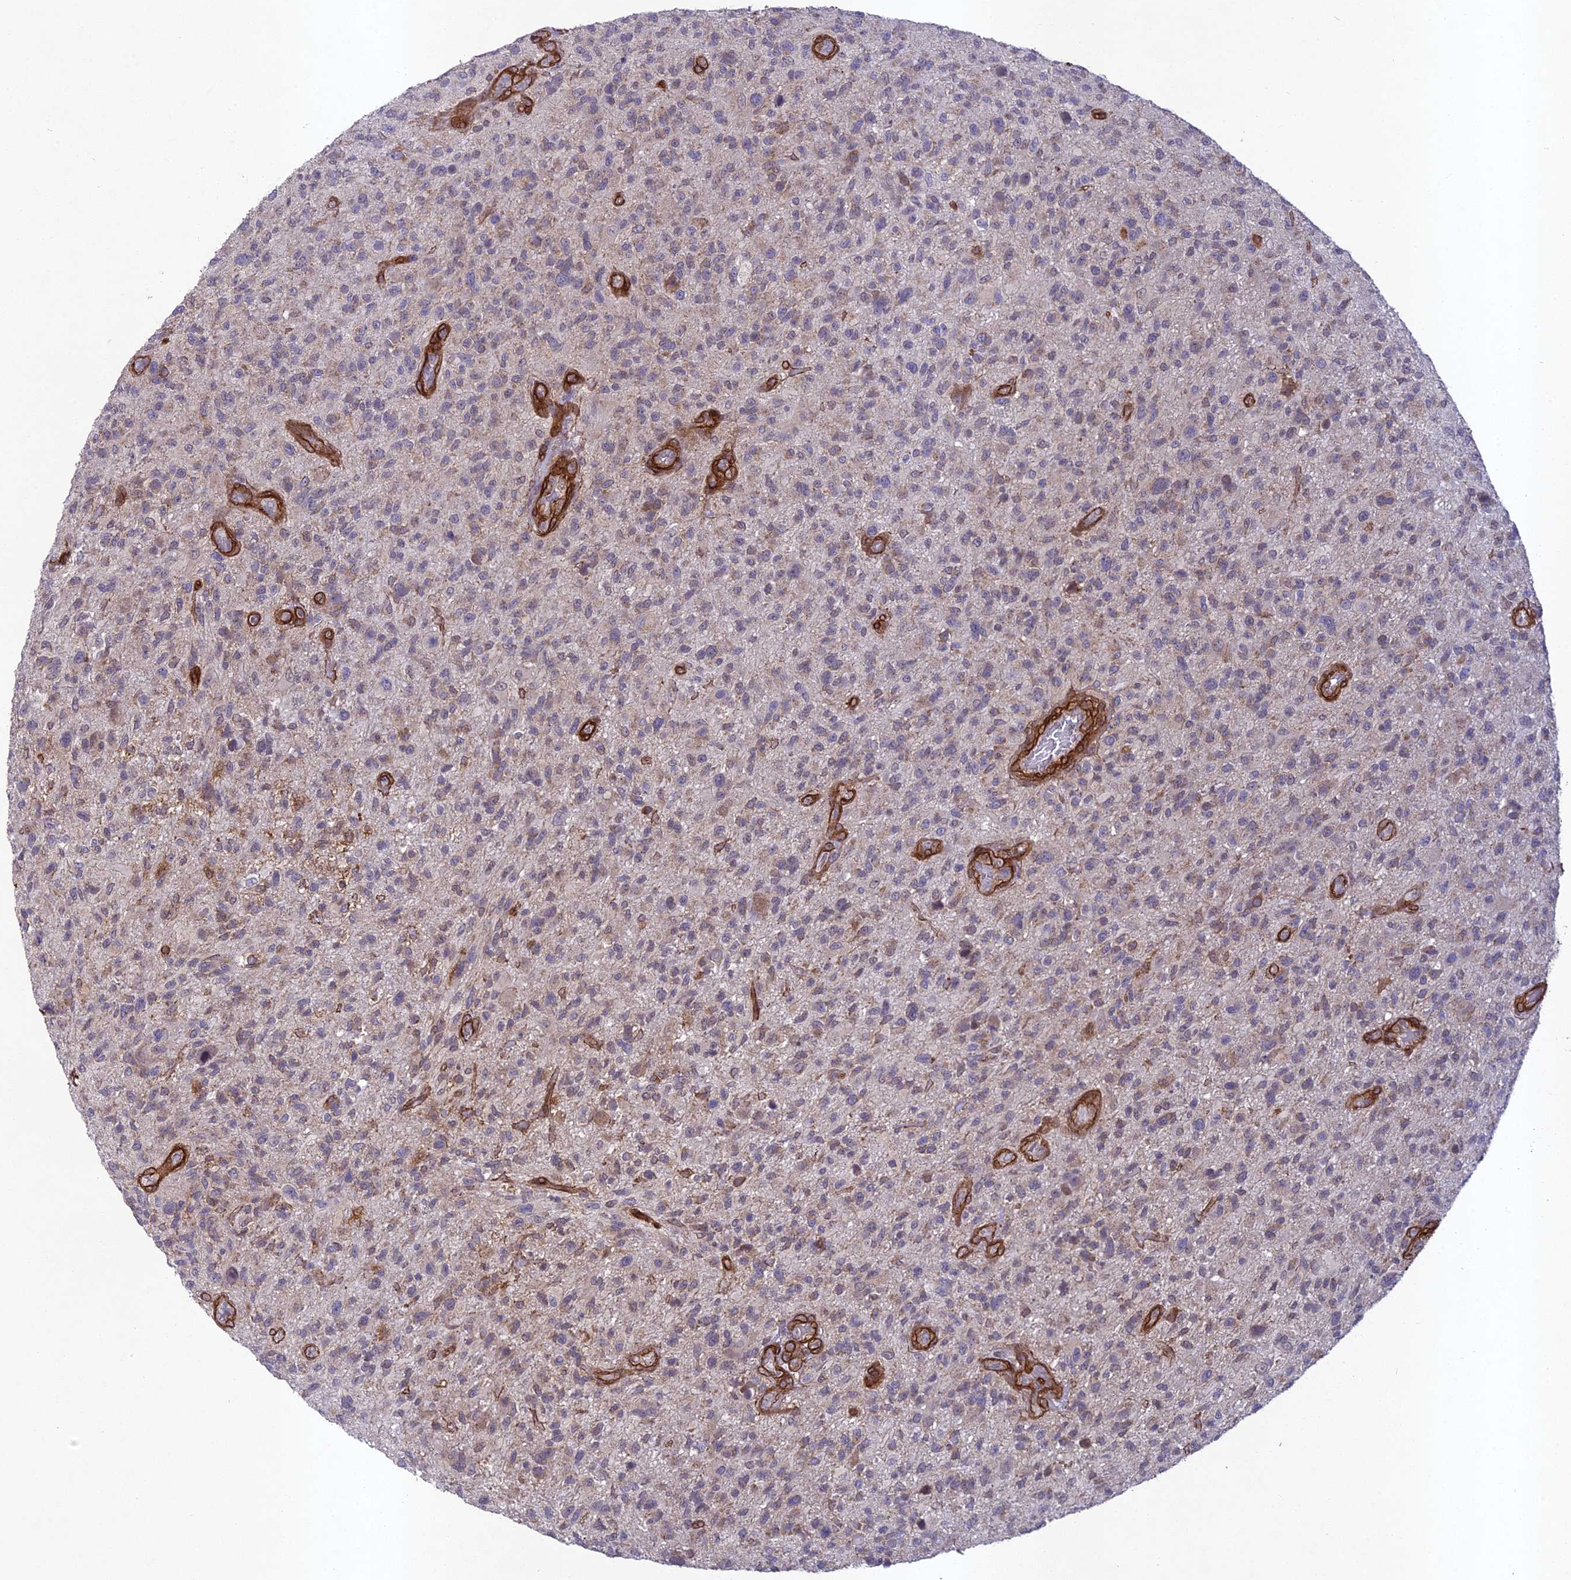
{"staining": {"intensity": "weak", "quantity": "<25%", "location": "cytoplasmic/membranous"}, "tissue": "glioma", "cell_type": "Tumor cells", "image_type": "cancer", "snomed": [{"axis": "morphology", "description": "Glioma, malignant, High grade"}, {"axis": "topography", "description": "Brain"}], "caption": "This is an immunohistochemistry photomicrograph of malignant high-grade glioma. There is no expression in tumor cells.", "gene": "TNS1", "patient": {"sex": "male", "age": 47}}